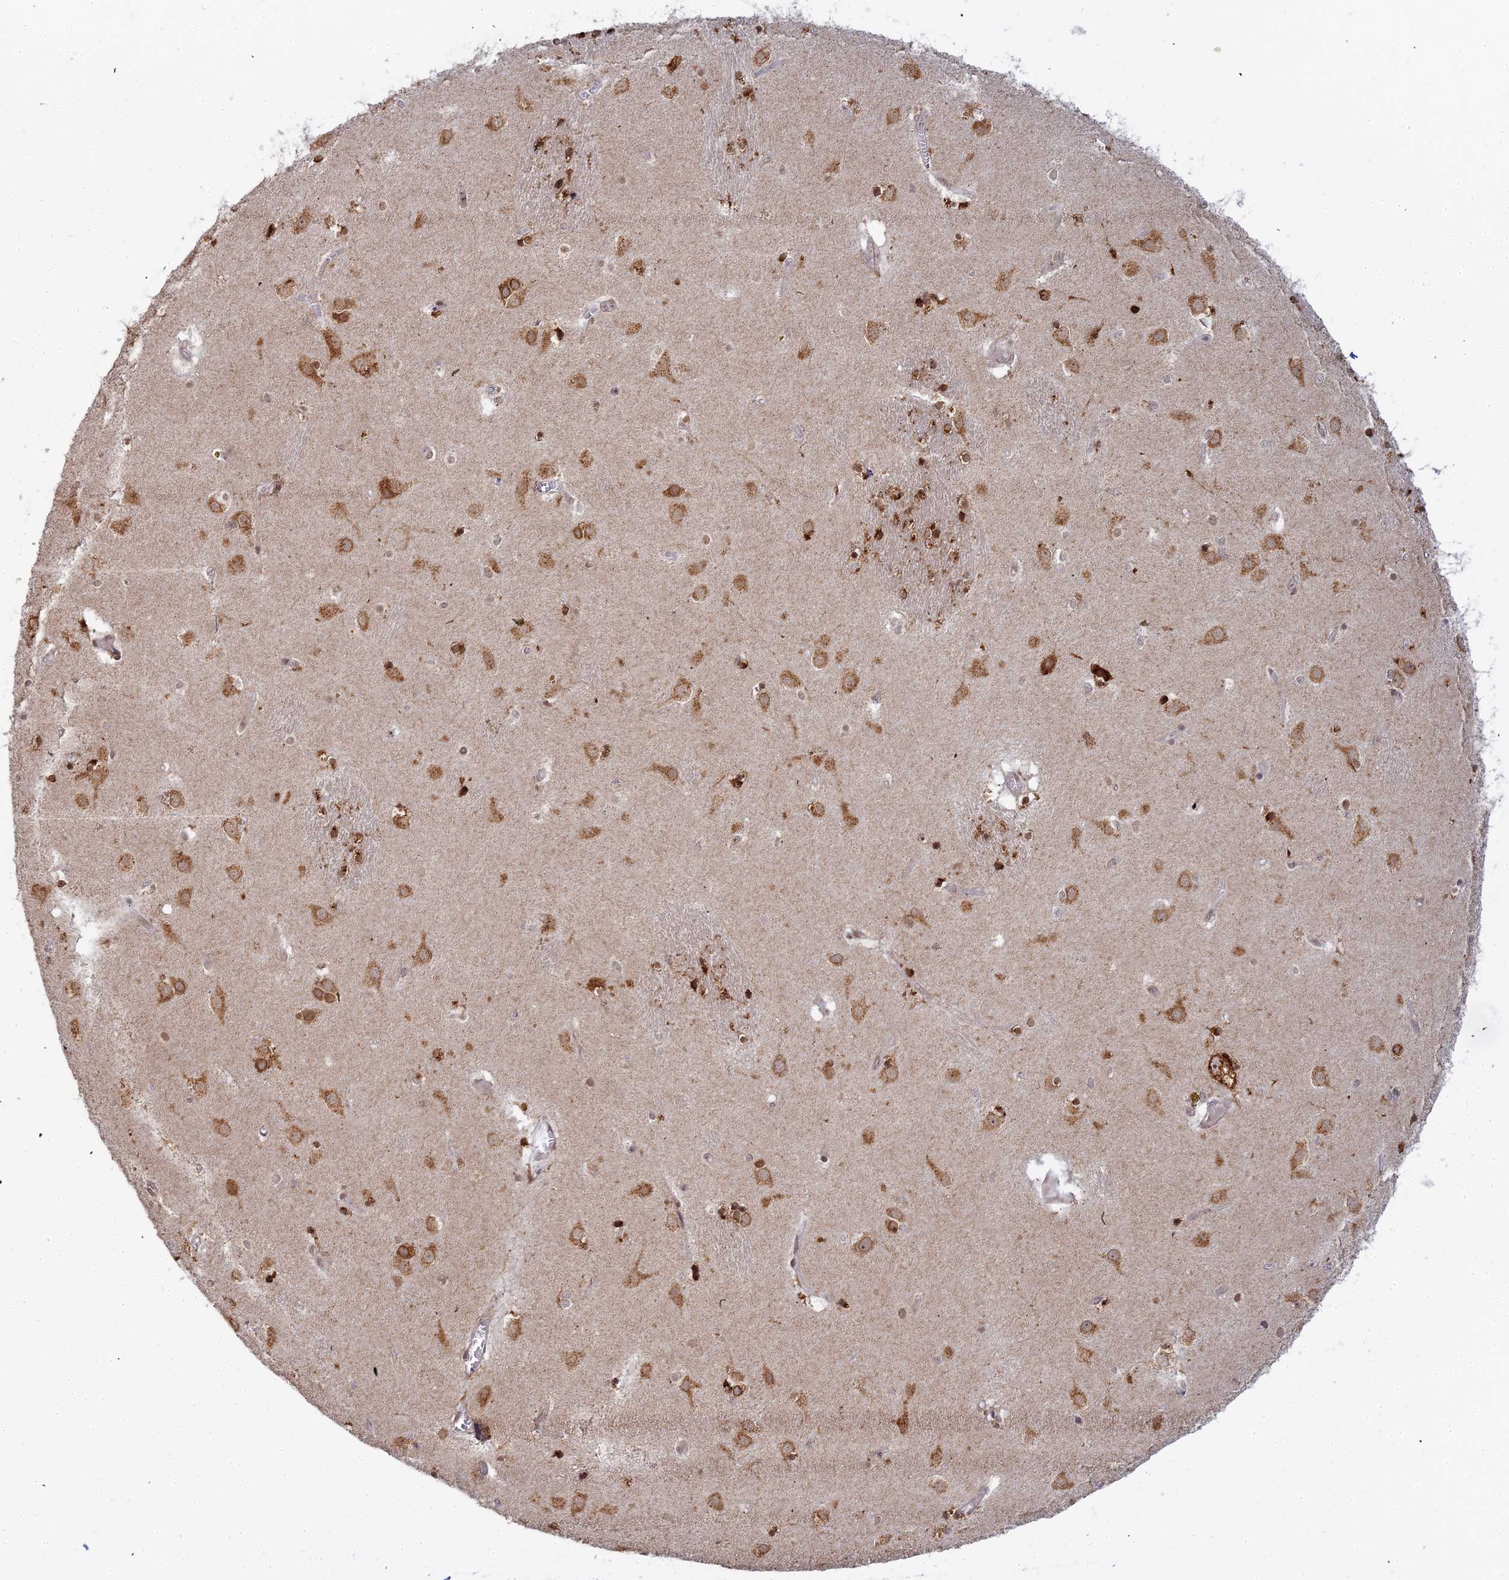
{"staining": {"intensity": "moderate", "quantity": ">75%", "location": "cytoplasmic/membranous"}, "tissue": "caudate", "cell_type": "Glial cells", "image_type": "normal", "snomed": [{"axis": "morphology", "description": "Normal tissue, NOS"}, {"axis": "topography", "description": "Lateral ventricle wall"}], "caption": "This is an image of immunohistochemistry (IHC) staining of normal caudate, which shows moderate expression in the cytoplasmic/membranous of glial cells.", "gene": "ABCA2", "patient": {"sex": "male", "age": 70}}